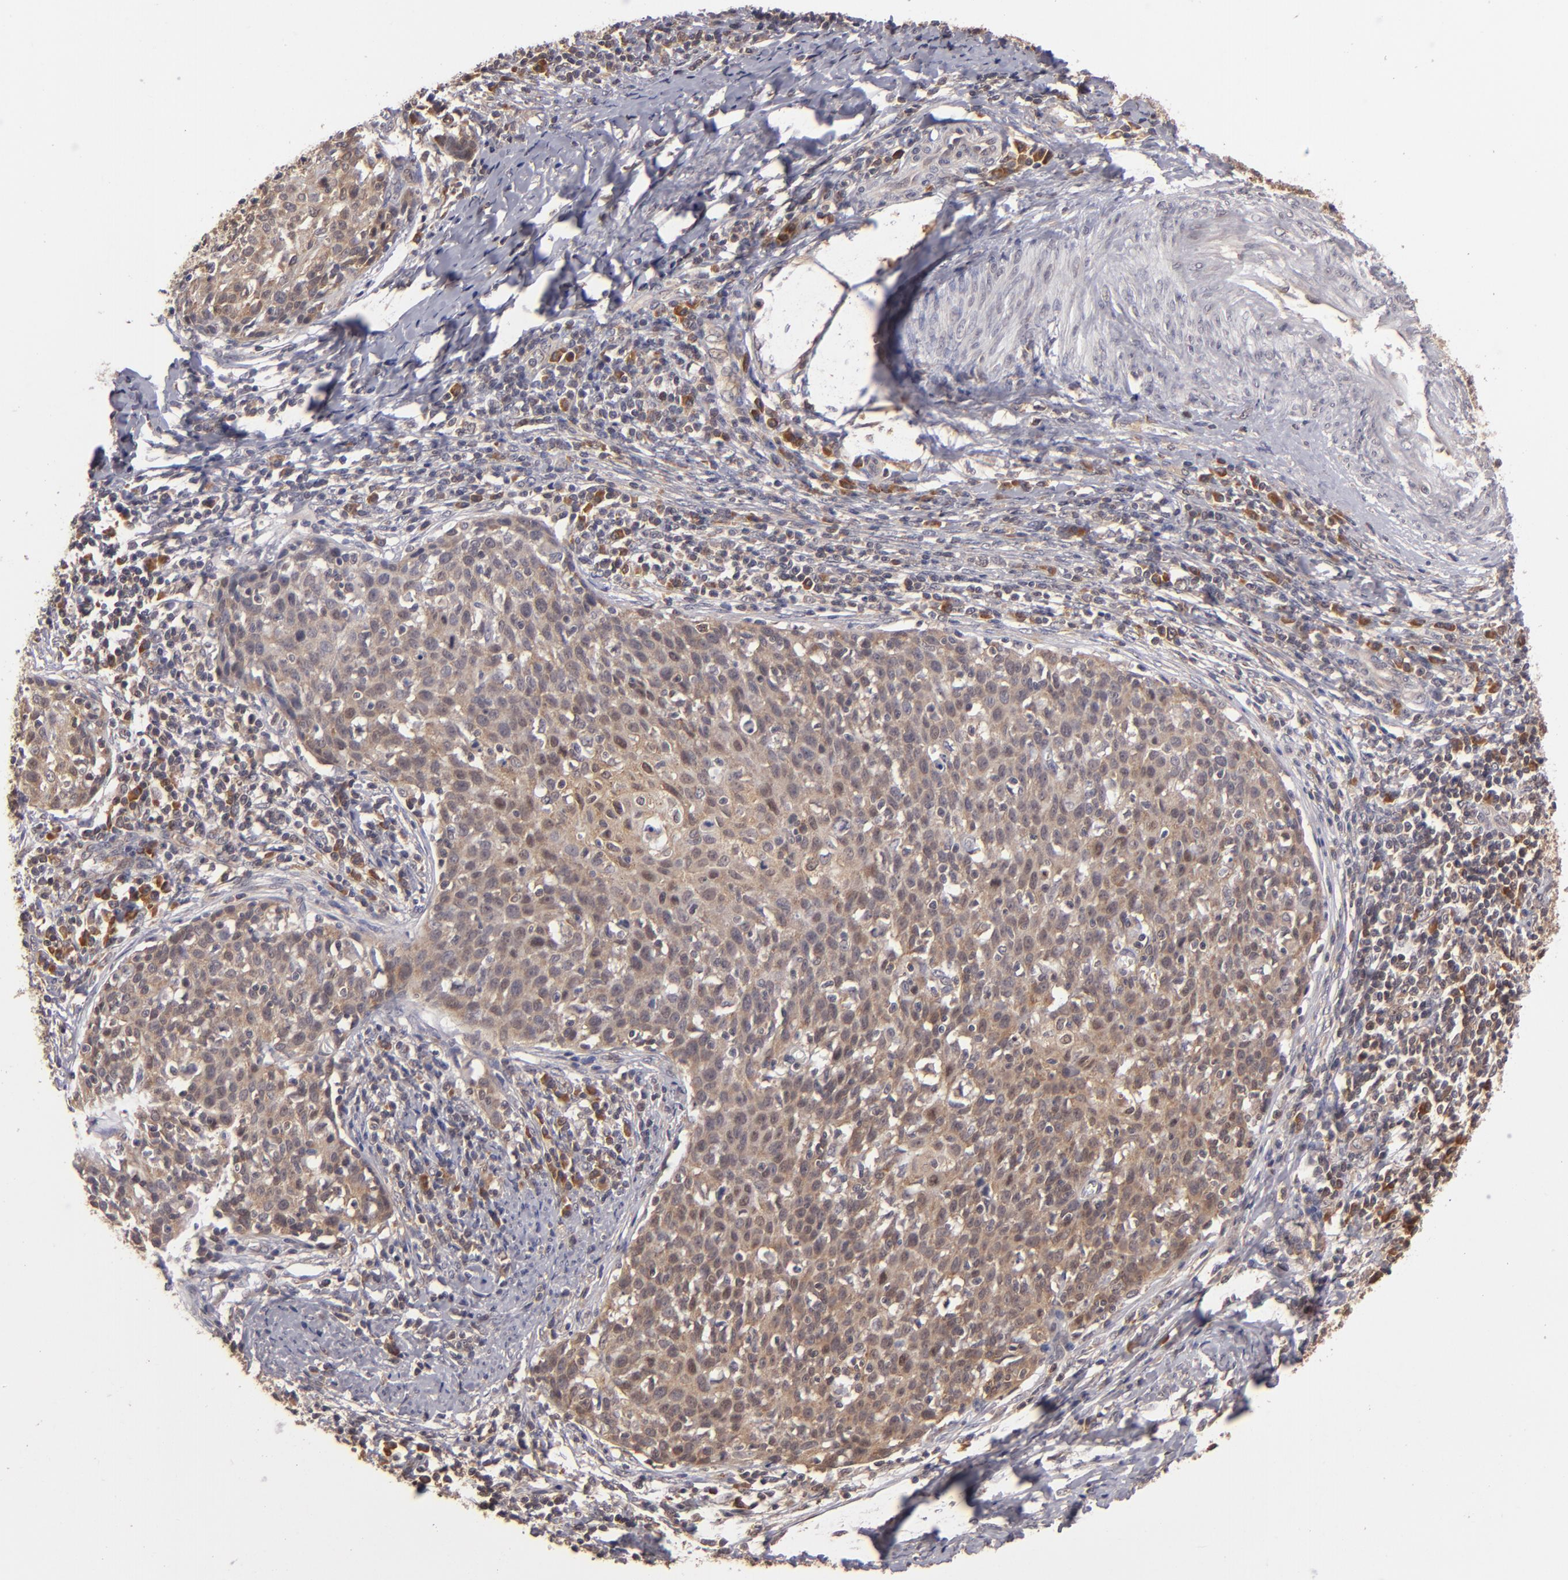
{"staining": {"intensity": "weak", "quantity": ">75%", "location": "cytoplasmic/membranous"}, "tissue": "cervical cancer", "cell_type": "Tumor cells", "image_type": "cancer", "snomed": [{"axis": "morphology", "description": "Squamous cell carcinoma, NOS"}, {"axis": "topography", "description": "Cervix"}], "caption": "Immunohistochemistry (IHC) of human cervical cancer exhibits low levels of weak cytoplasmic/membranous staining in approximately >75% of tumor cells.", "gene": "MAPK3", "patient": {"sex": "female", "age": 38}}